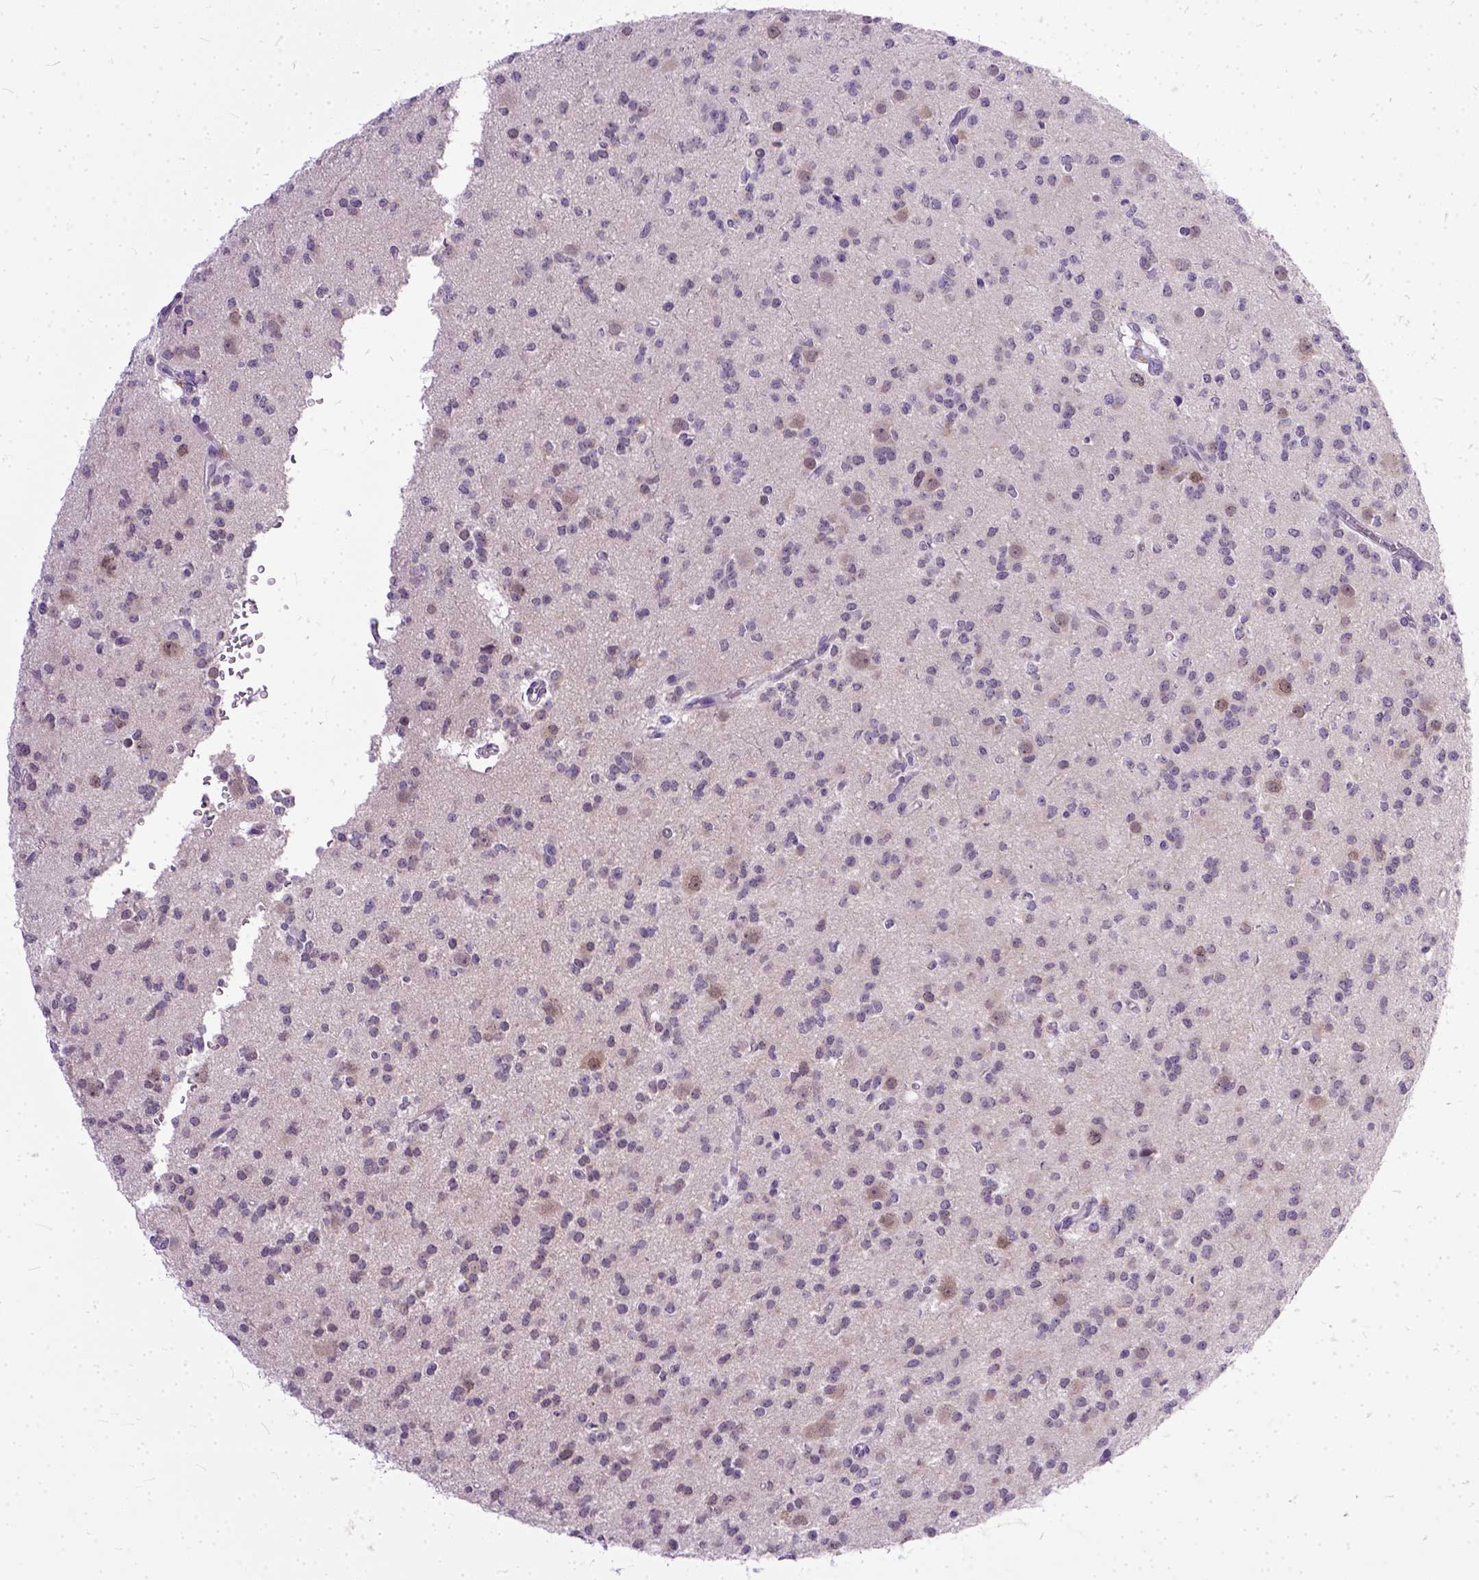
{"staining": {"intensity": "negative", "quantity": "none", "location": "none"}, "tissue": "glioma", "cell_type": "Tumor cells", "image_type": "cancer", "snomed": [{"axis": "morphology", "description": "Glioma, malignant, Low grade"}, {"axis": "topography", "description": "Brain"}], "caption": "Tumor cells are negative for protein expression in human malignant glioma (low-grade).", "gene": "TCEAL7", "patient": {"sex": "male", "age": 27}}